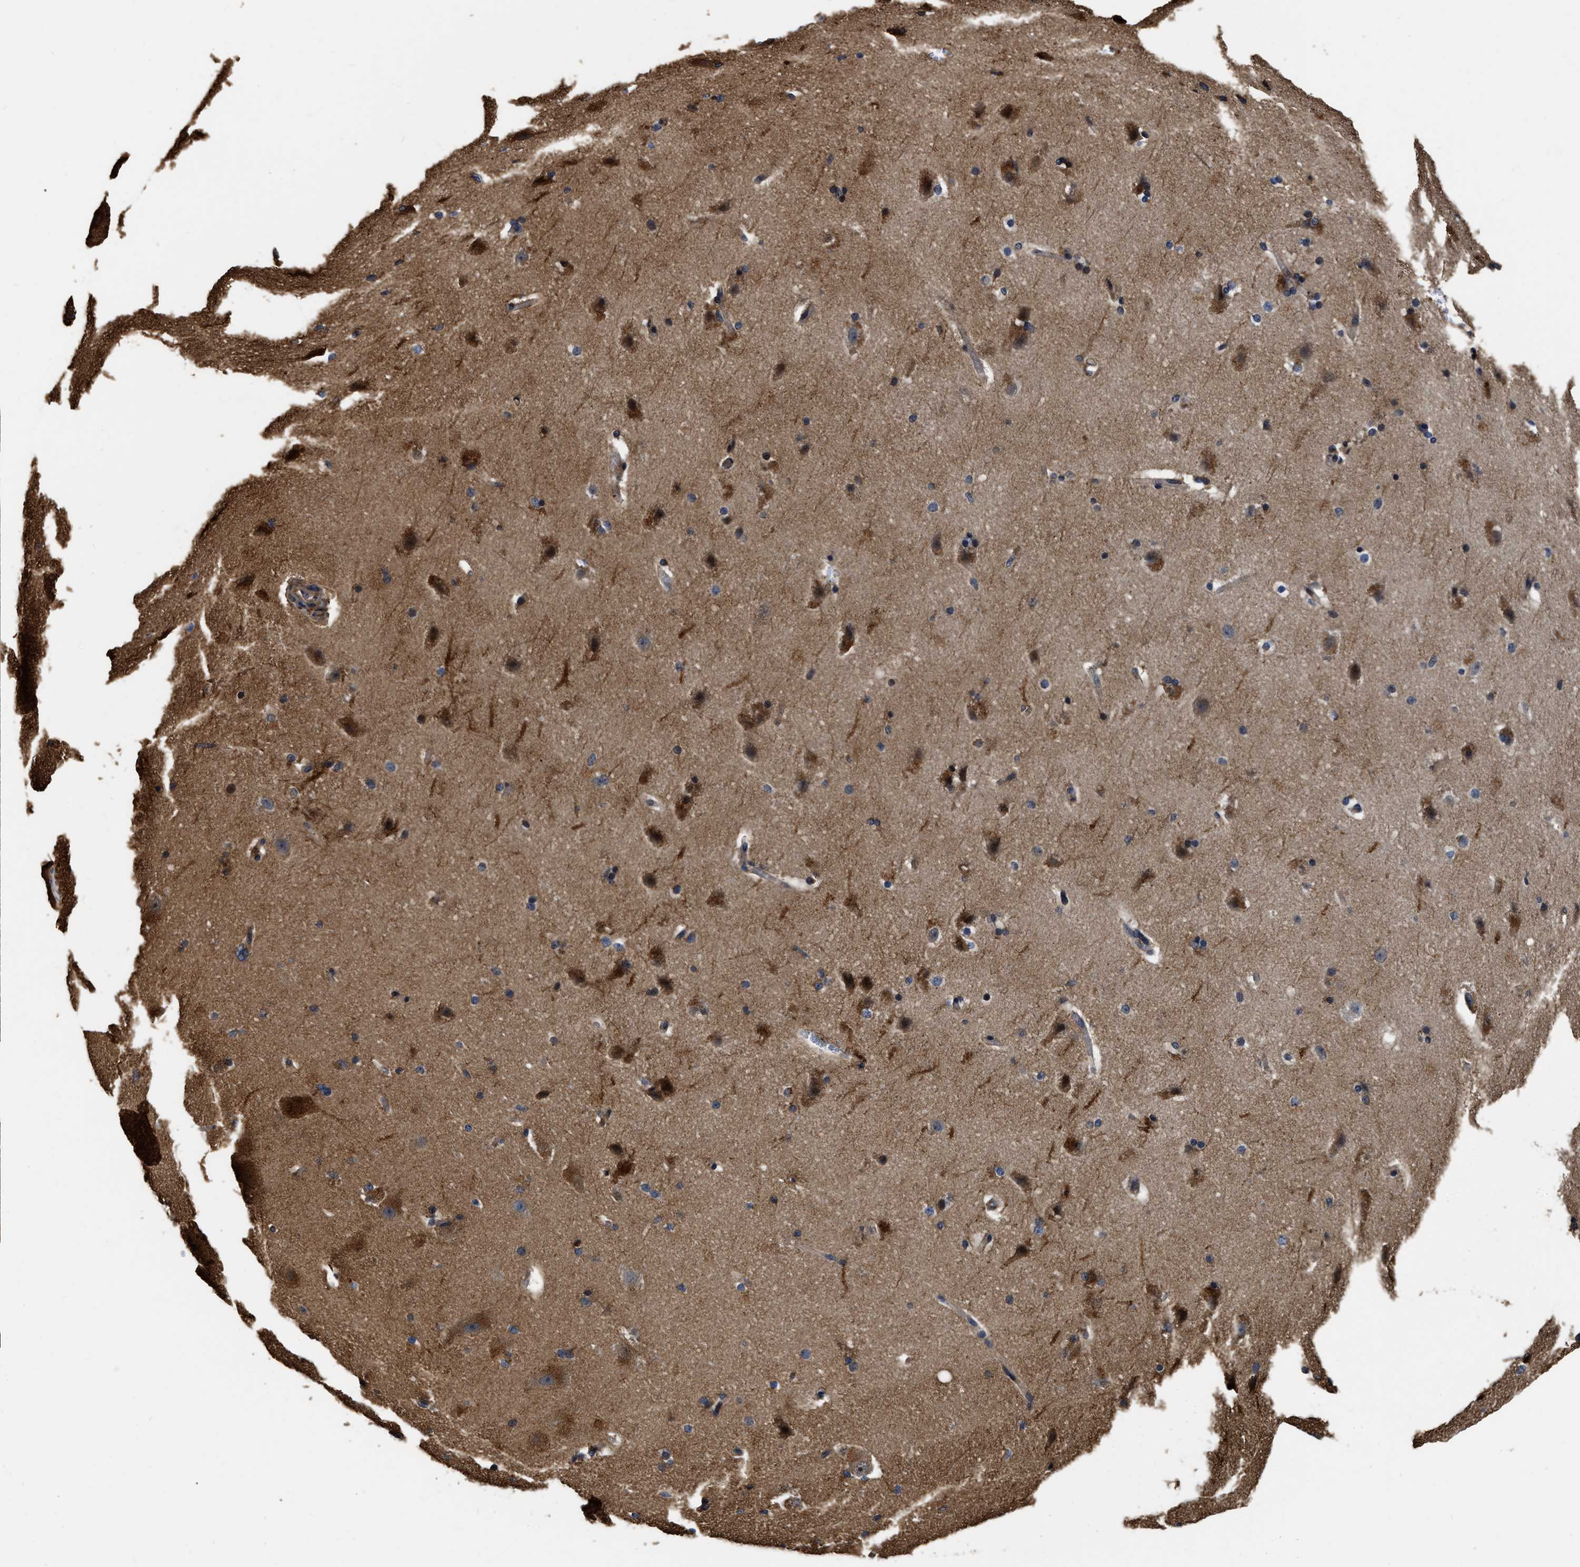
{"staining": {"intensity": "weak", "quantity": ">75%", "location": "cytoplasmic/membranous"}, "tissue": "cerebral cortex", "cell_type": "Endothelial cells", "image_type": "normal", "snomed": [{"axis": "morphology", "description": "Normal tissue, NOS"}, {"axis": "topography", "description": "Cerebral cortex"}, {"axis": "topography", "description": "Hippocampus"}], "caption": "Immunohistochemistry histopathology image of unremarkable cerebral cortex: cerebral cortex stained using IHC exhibits low levels of weak protein expression localized specifically in the cytoplasmic/membranous of endothelial cells, appearing as a cytoplasmic/membranous brown color.", "gene": "ABCG8", "patient": {"sex": "female", "age": 19}}